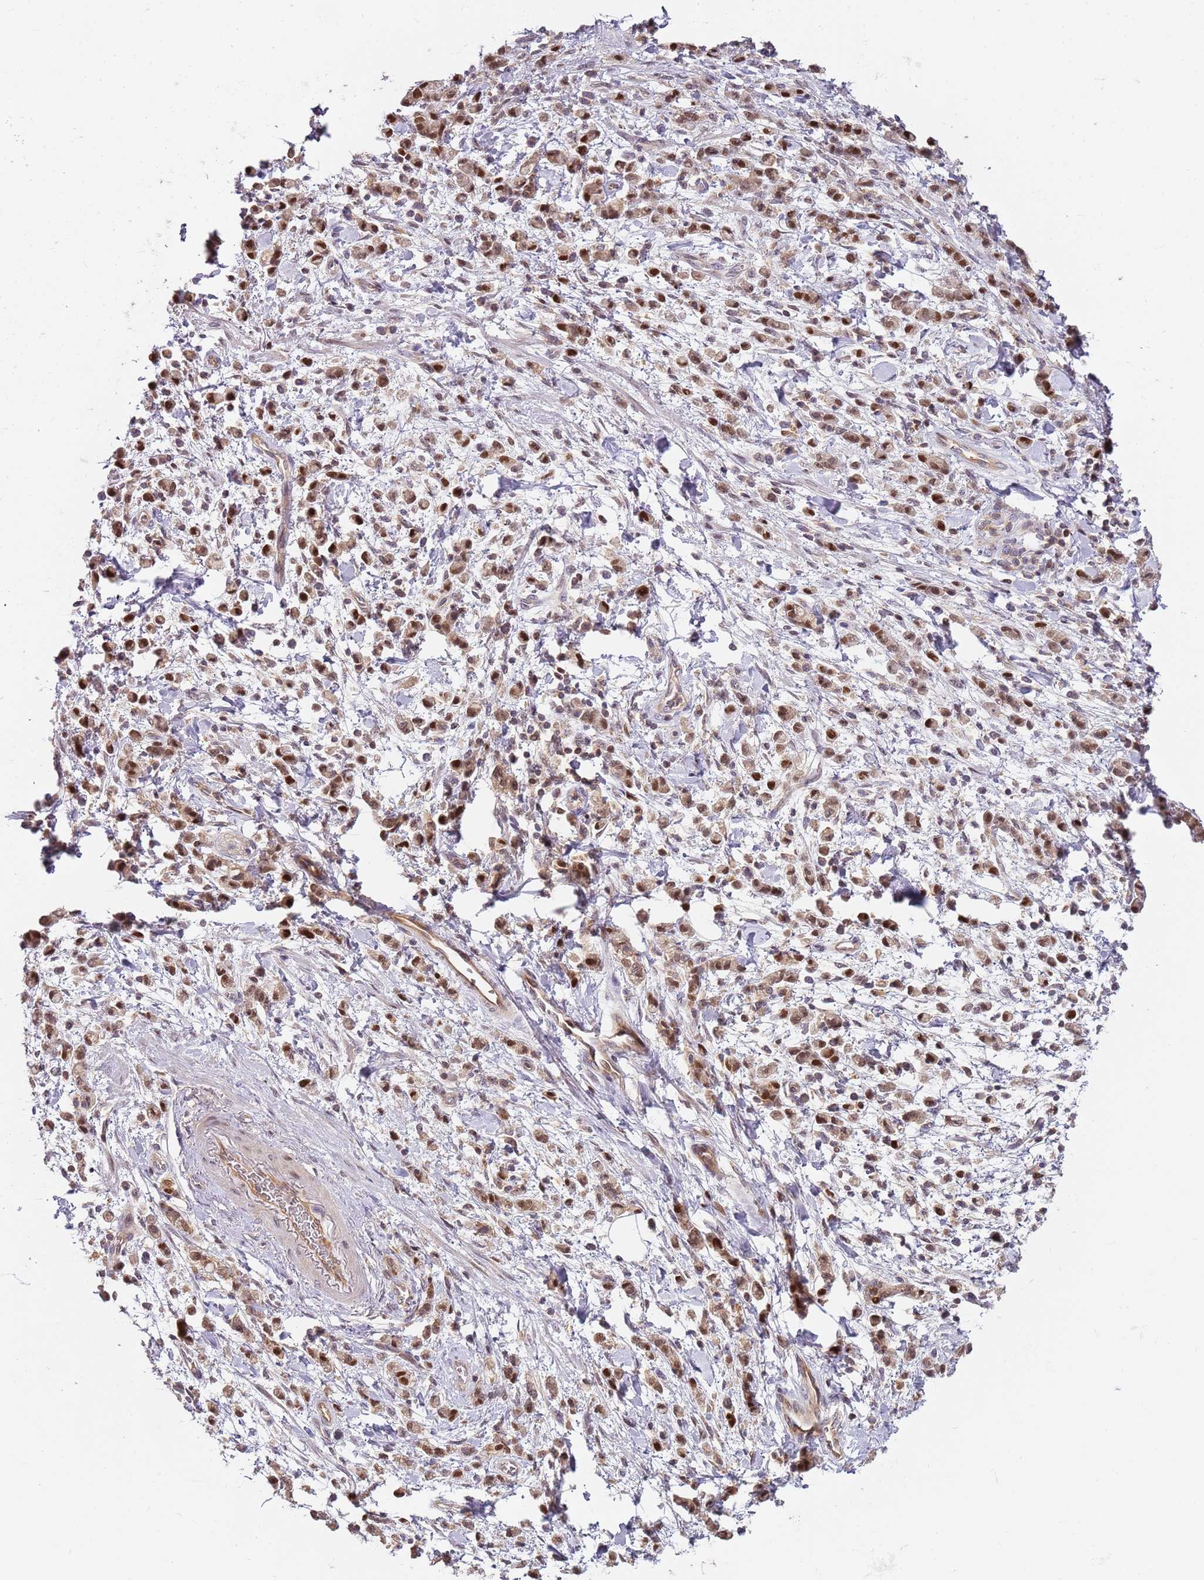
{"staining": {"intensity": "strong", "quantity": ">75%", "location": "nuclear"}, "tissue": "stomach cancer", "cell_type": "Tumor cells", "image_type": "cancer", "snomed": [{"axis": "morphology", "description": "Adenocarcinoma, NOS"}, {"axis": "topography", "description": "Stomach"}], "caption": "Stomach cancer (adenocarcinoma) tissue displays strong nuclear staining in approximately >75% of tumor cells", "gene": "GSTO2", "patient": {"sex": "male", "age": 76}}